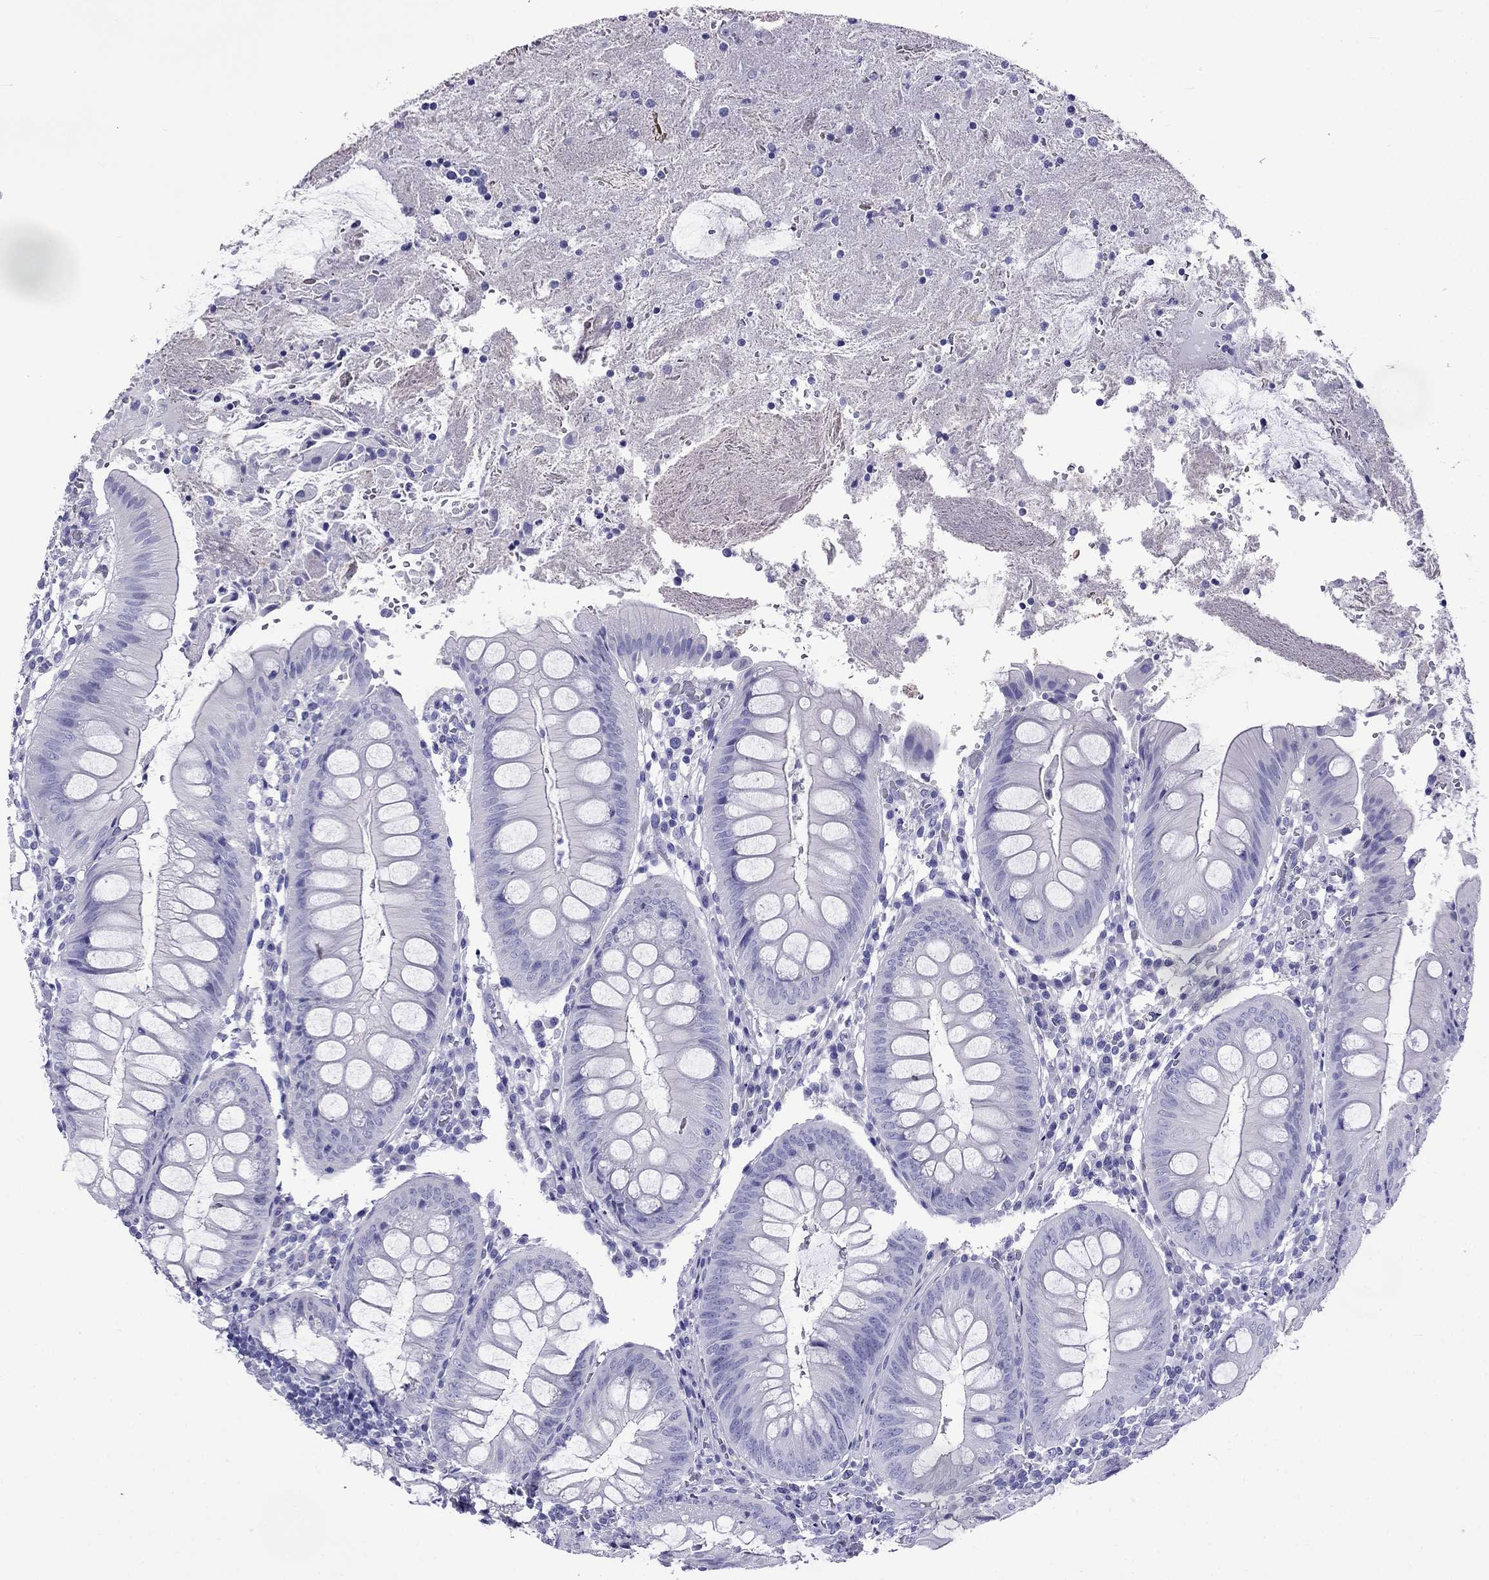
{"staining": {"intensity": "negative", "quantity": "none", "location": "none"}, "tissue": "appendix", "cell_type": "Glandular cells", "image_type": "normal", "snomed": [{"axis": "morphology", "description": "Normal tissue, NOS"}, {"axis": "morphology", "description": "Inflammation, NOS"}, {"axis": "topography", "description": "Appendix"}], "caption": "Protein analysis of normal appendix exhibits no significant positivity in glandular cells. (Stains: DAB (3,3'-diaminobenzidine) IHC with hematoxylin counter stain, Microscopy: brightfield microscopy at high magnification).", "gene": "ARR3", "patient": {"sex": "male", "age": 16}}